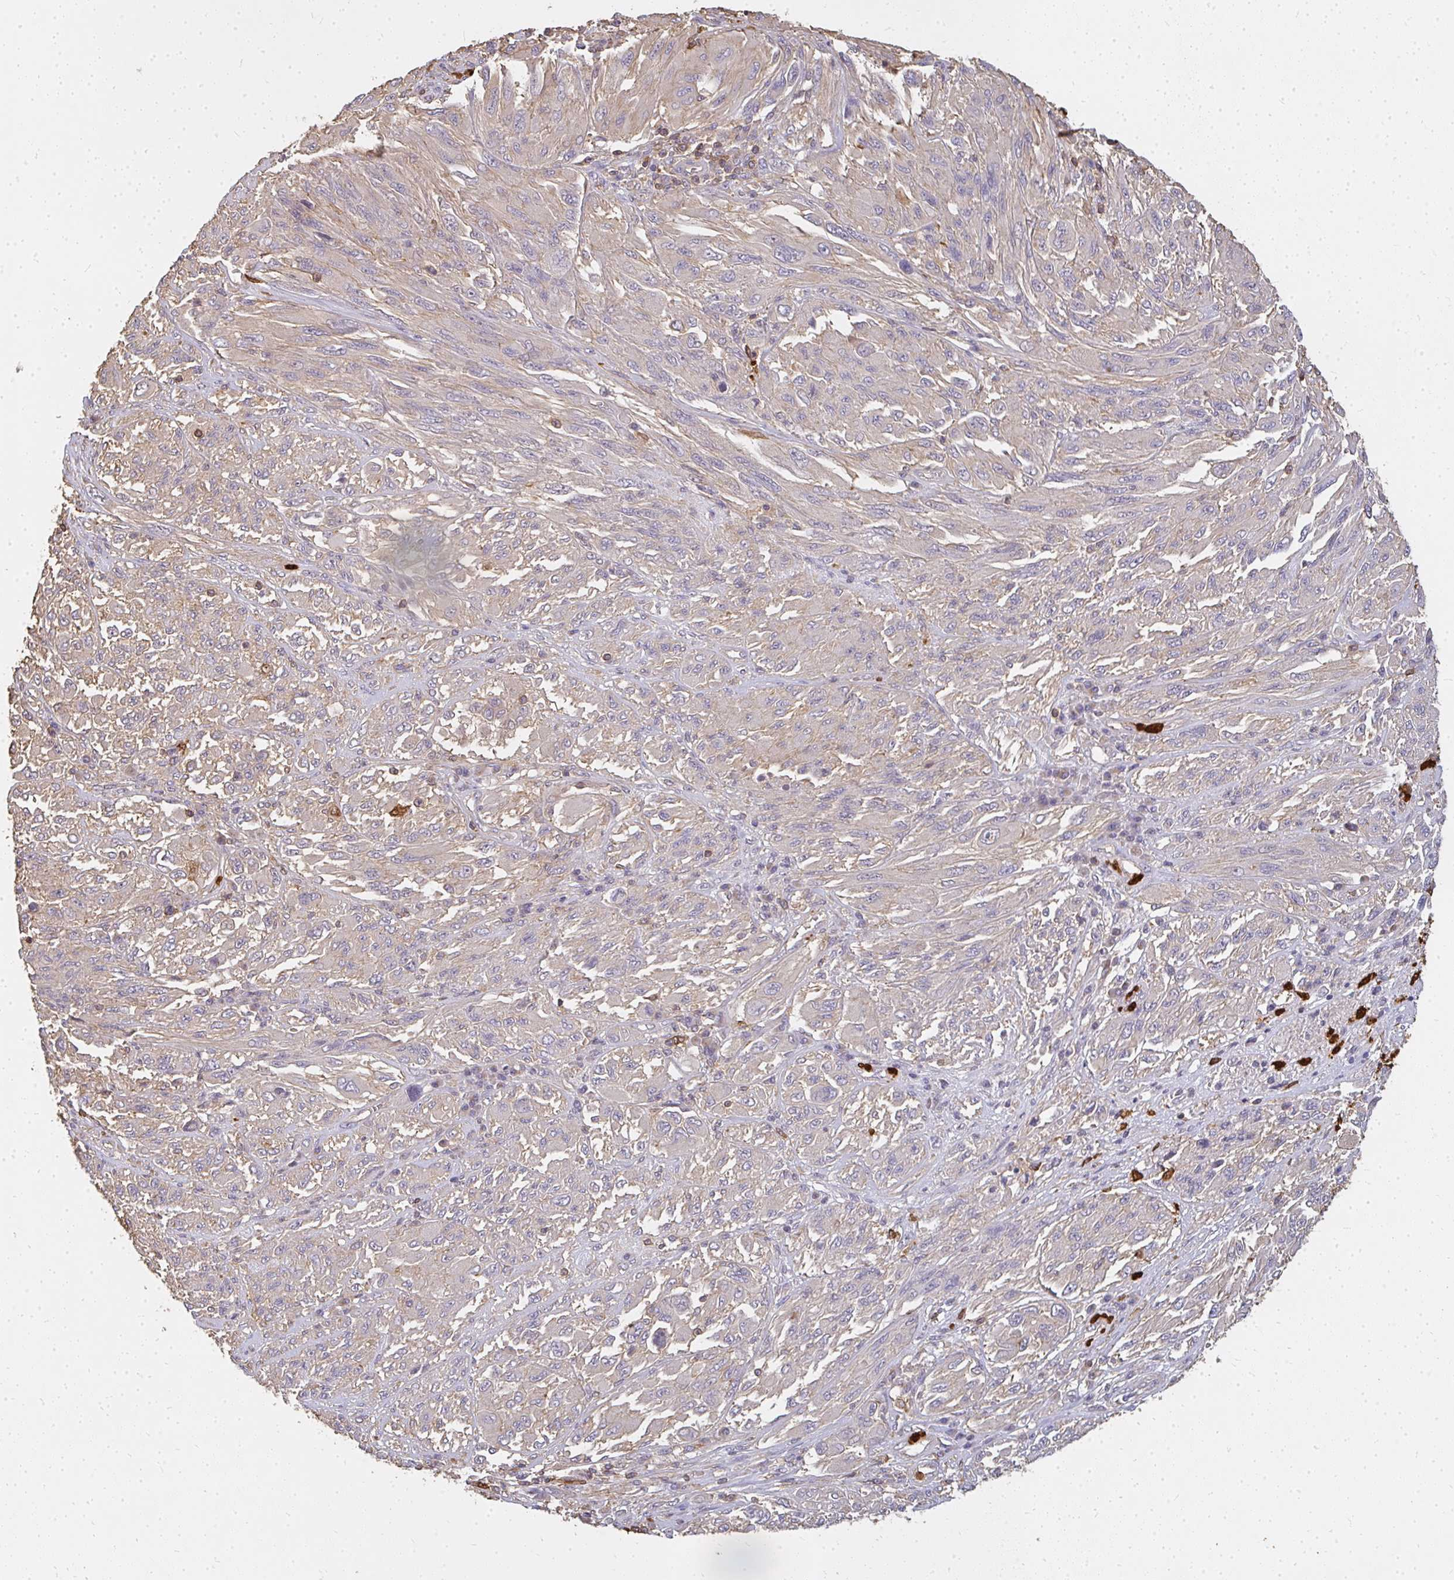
{"staining": {"intensity": "weak", "quantity": "<25%", "location": "cytoplasmic/membranous"}, "tissue": "melanoma", "cell_type": "Tumor cells", "image_type": "cancer", "snomed": [{"axis": "morphology", "description": "Malignant melanoma, NOS"}, {"axis": "topography", "description": "Skin"}], "caption": "This histopathology image is of malignant melanoma stained with immunohistochemistry to label a protein in brown with the nuclei are counter-stained blue. There is no staining in tumor cells. (DAB (3,3'-diaminobenzidine) immunohistochemistry visualized using brightfield microscopy, high magnification).", "gene": "CNTRL", "patient": {"sex": "female", "age": 91}}